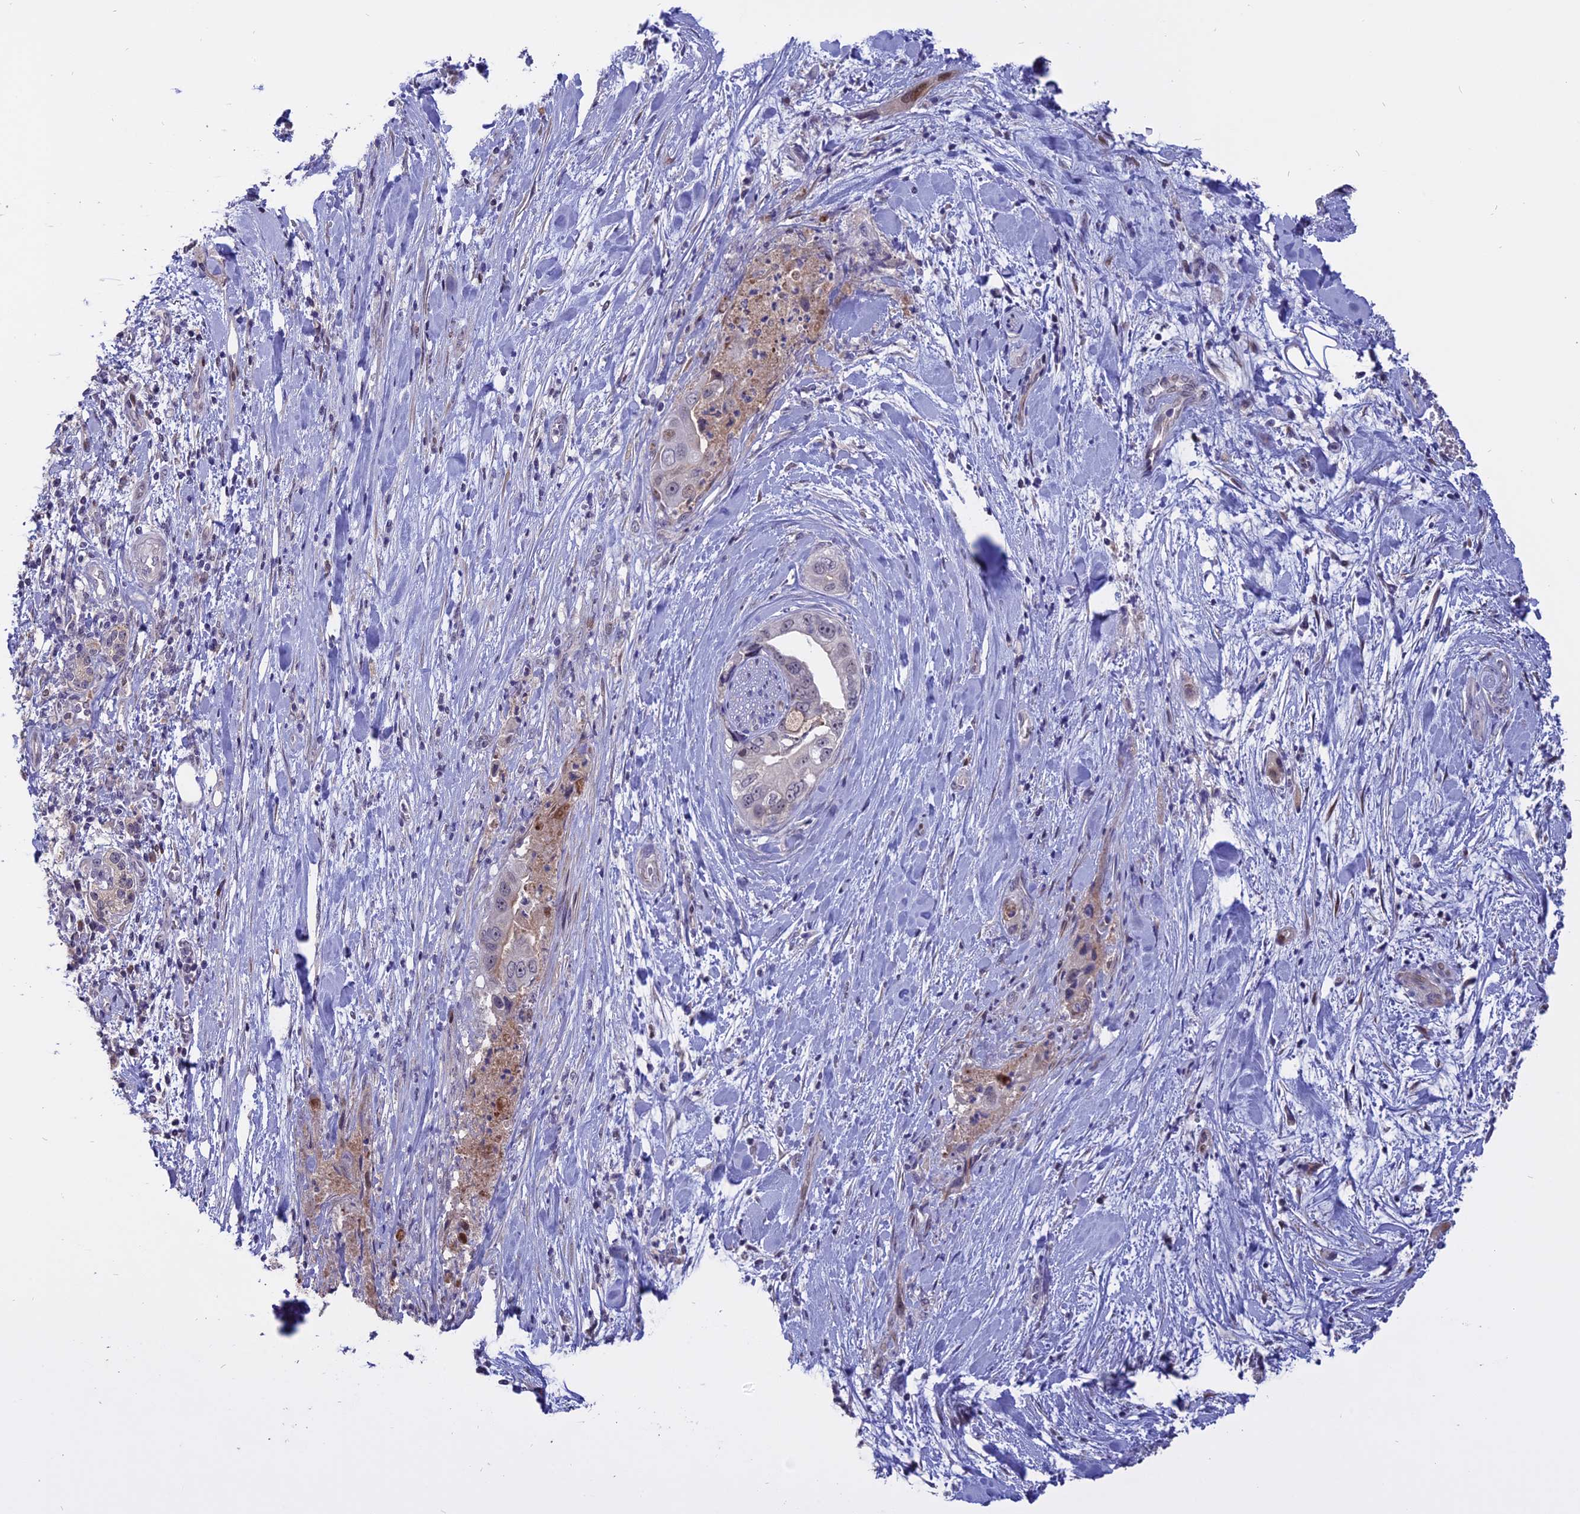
{"staining": {"intensity": "moderate", "quantity": "<25%", "location": "cytoplasmic/membranous,nuclear"}, "tissue": "pancreatic cancer", "cell_type": "Tumor cells", "image_type": "cancer", "snomed": [{"axis": "morphology", "description": "Adenocarcinoma, NOS"}, {"axis": "topography", "description": "Pancreas"}], "caption": "Immunohistochemical staining of adenocarcinoma (pancreatic) reveals moderate cytoplasmic/membranous and nuclear protein staining in approximately <25% of tumor cells.", "gene": "TMEM263", "patient": {"sex": "female", "age": 78}}